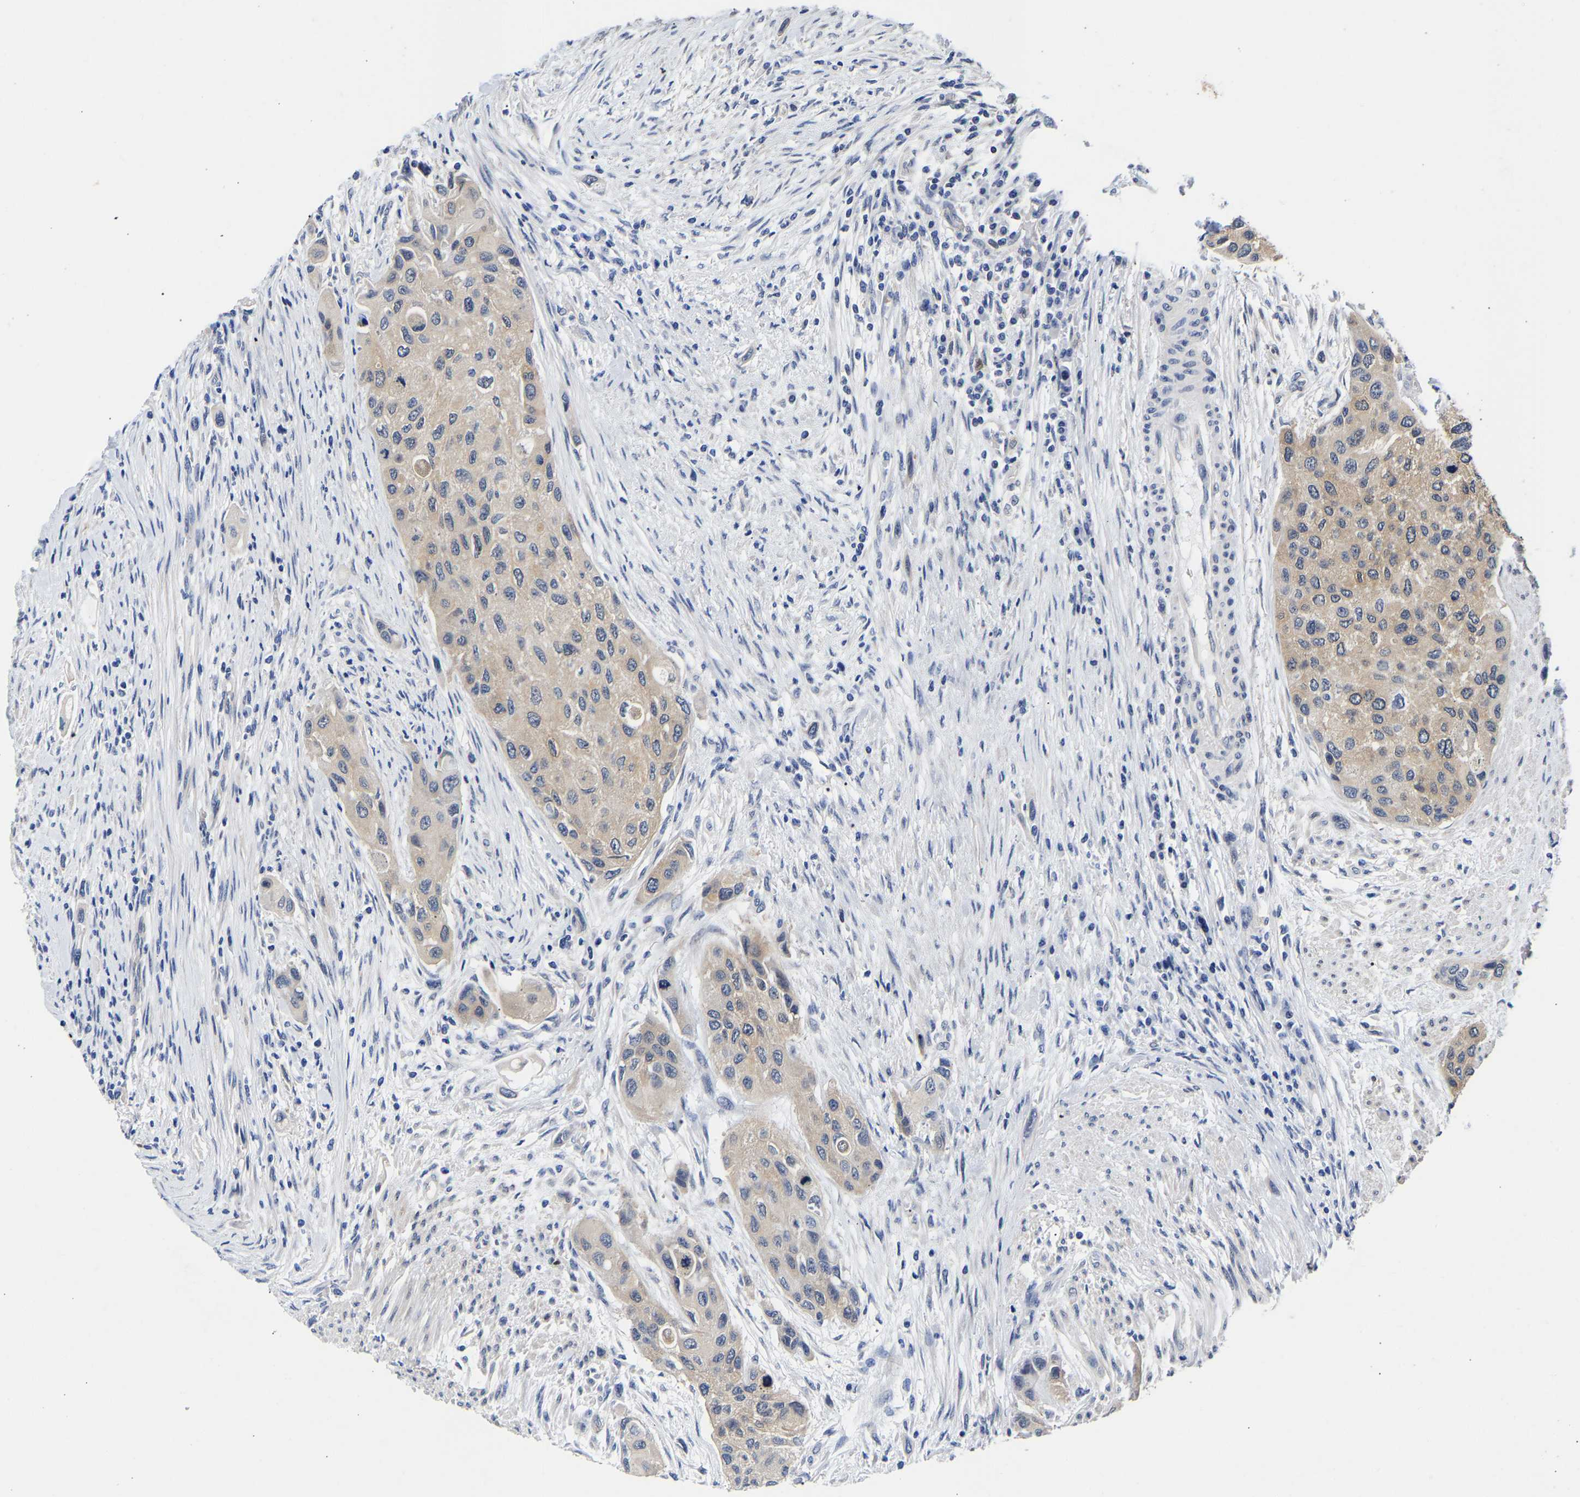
{"staining": {"intensity": "weak", "quantity": "25%-75%", "location": "cytoplasmic/membranous"}, "tissue": "urothelial cancer", "cell_type": "Tumor cells", "image_type": "cancer", "snomed": [{"axis": "morphology", "description": "Urothelial carcinoma, High grade"}, {"axis": "topography", "description": "Urinary bladder"}], "caption": "Immunohistochemical staining of human urothelial cancer shows low levels of weak cytoplasmic/membranous positivity in approximately 25%-75% of tumor cells. (Stains: DAB (3,3'-diaminobenzidine) in brown, nuclei in blue, Microscopy: brightfield microscopy at high magnification).", "gene": "CCDC6", "patient": {"sex": "female", "age": 56}}